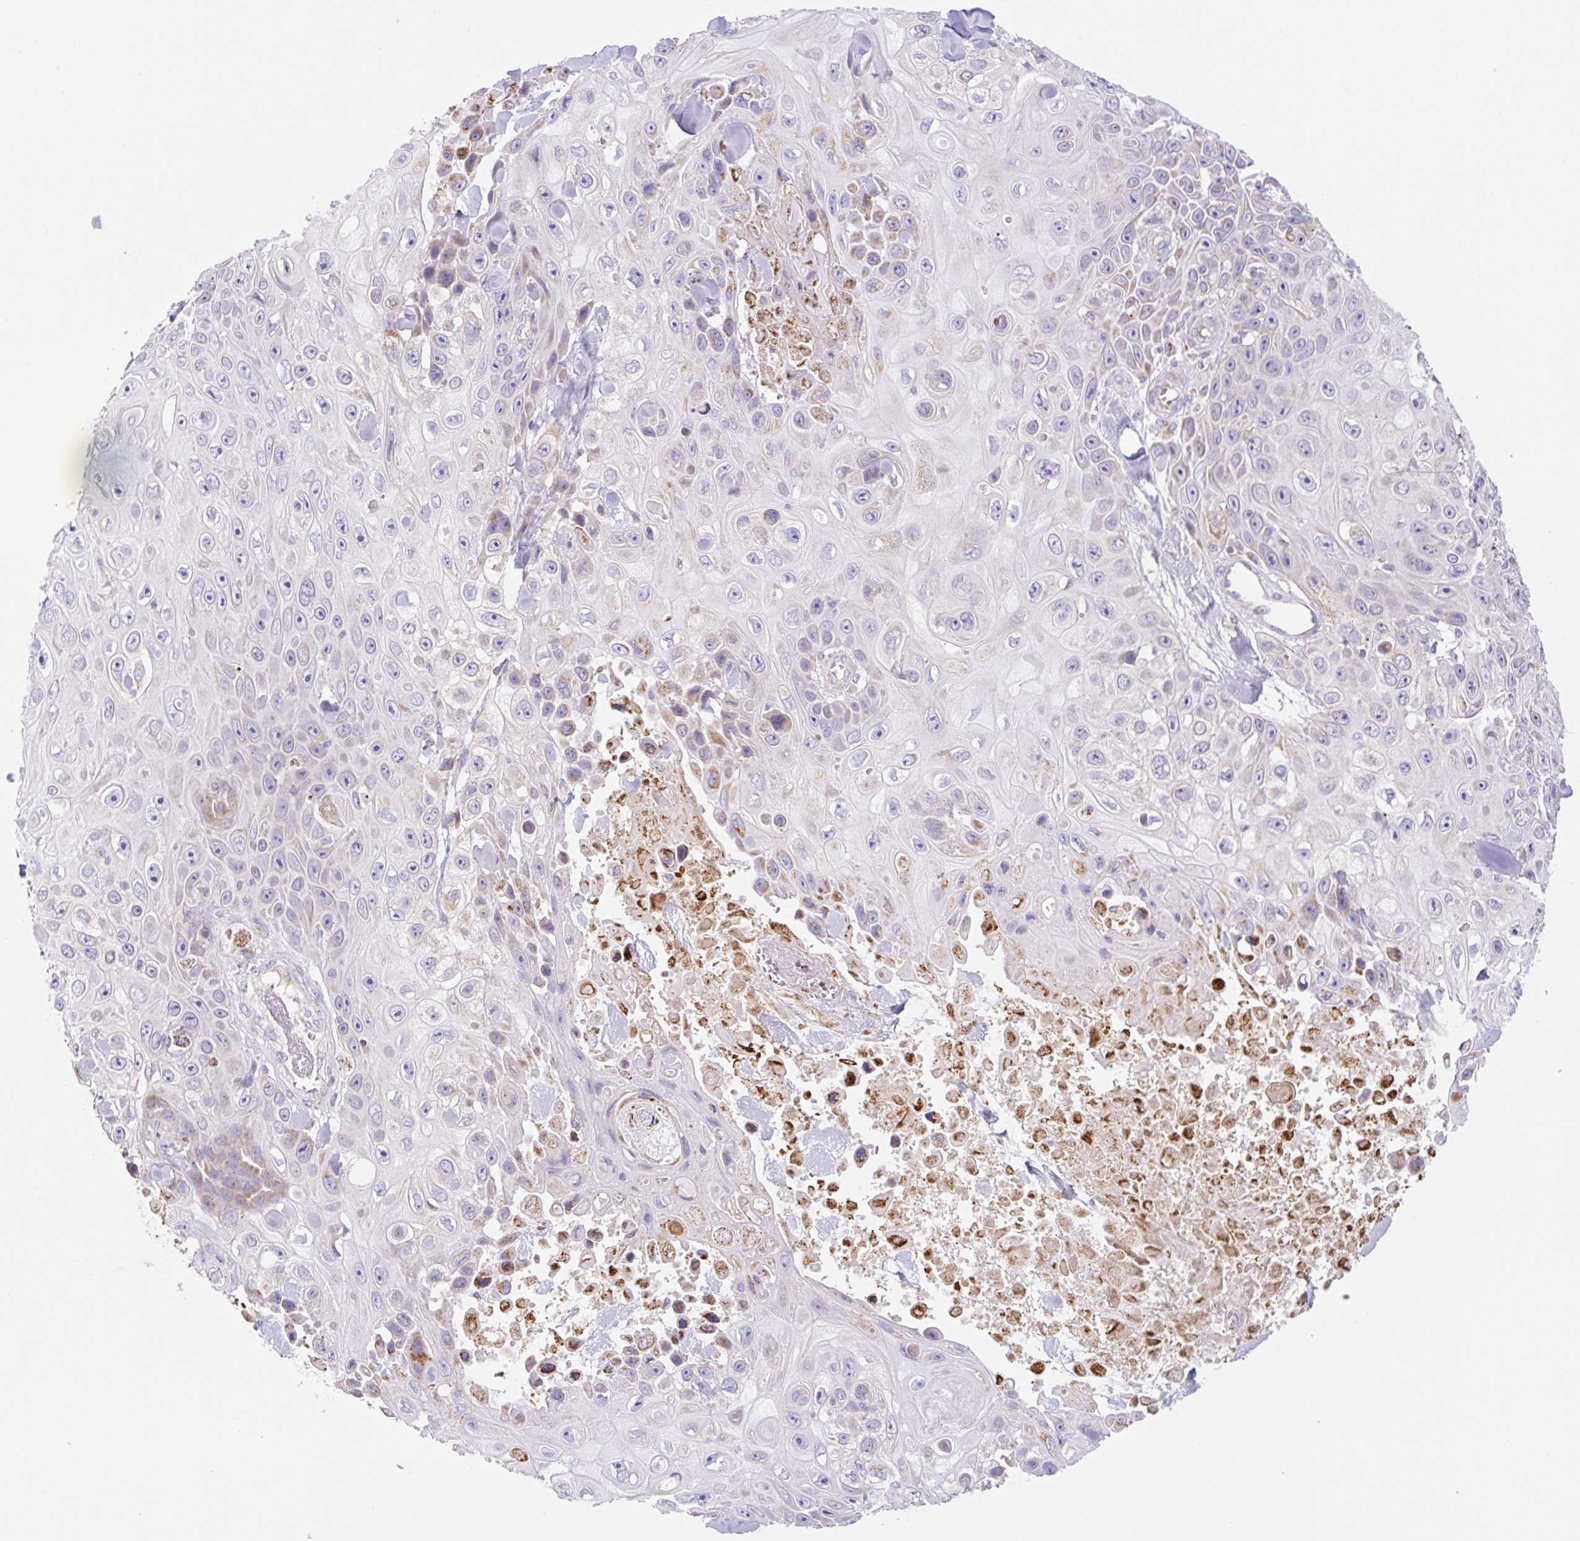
{"staining": {"intensity": "weak", "quantity": "<25%", "location": "cytoplasmic/membranous"}, "tissue": "skin cancer", "cell_type": "Tumor cells", "image_type": "cancer", "snomed": [{"axis": "morphology", "description": "Squamous cell carcinoma, NOS"}, {"axis": "topography", "description": "Skin"}], "caption": "Histopathology image shows no protein positivity in tumor cells of skin cancer (squamous cell carcinoma) tissue.", "gene": "ETNK2", "patient": {"sex": "male", "age": 82}}